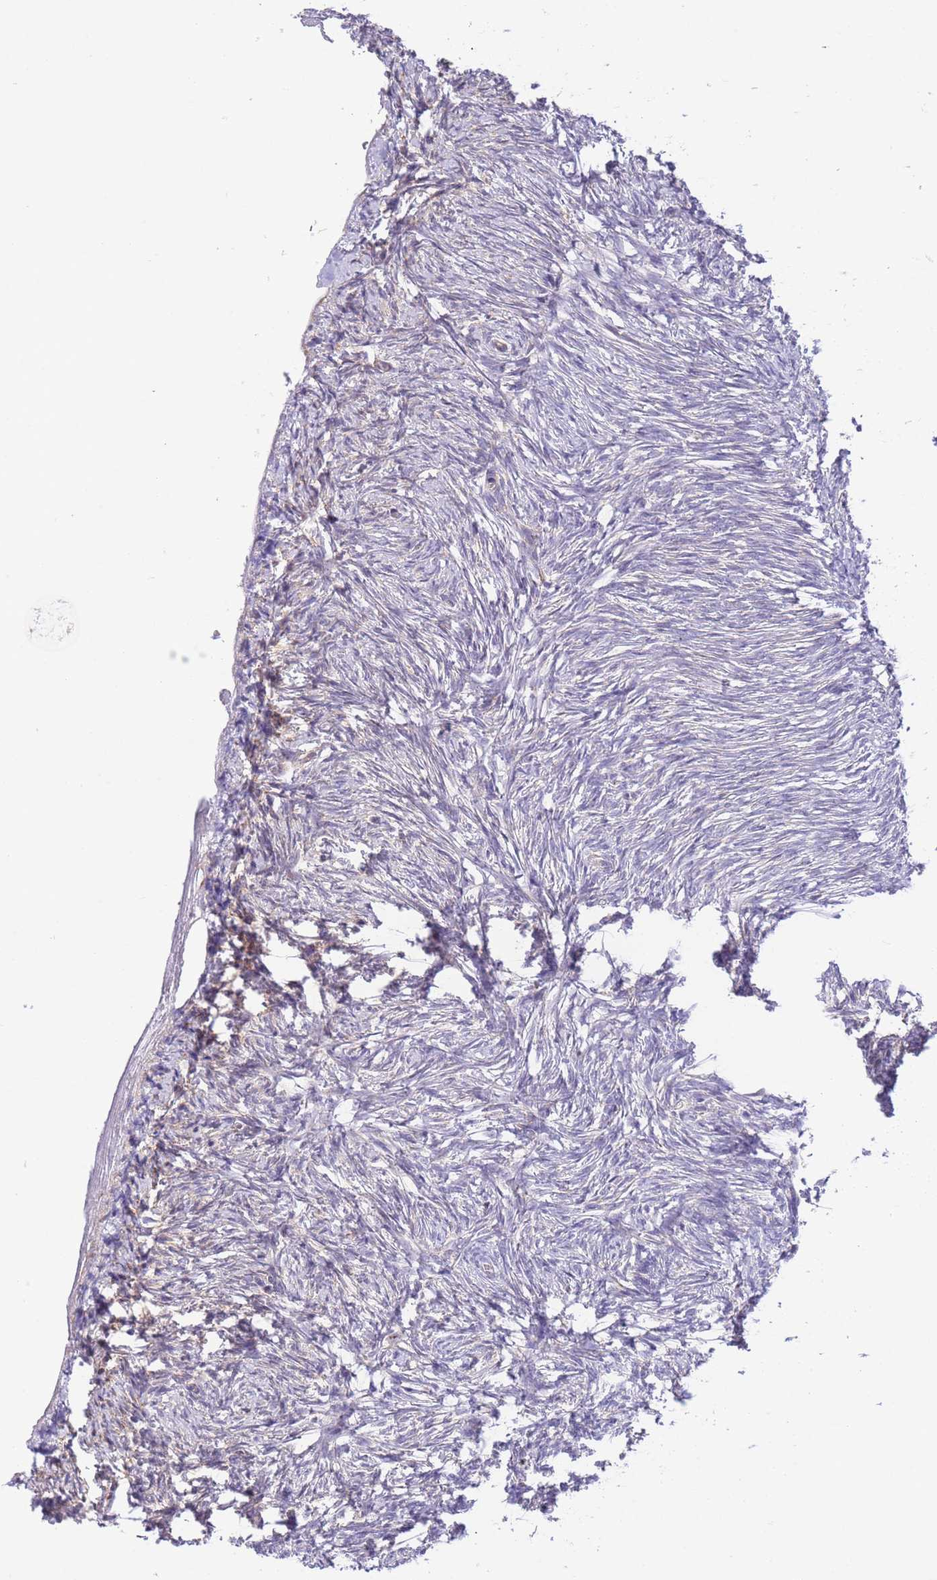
{"staining": {"intensity": "weak", "quantity": "<25%", "location": "cytoplasmic/membranous,nuclear"}, "tissue": "ovary", "cell_type": "Ovarian stroma cells", "image_type": "normal", "snomed": [{"axis": "morphology", "description": "Normal tissue, NOS"}, {"axis": "topography", "description": "Ovary"}], "caption": "Immunohistochemistry (IHC) micrograph of normal ovary stained for a protein (brown), which shows no expression in ovarian stroma cells. (Stains: DAB (3,3'-diaminobenzidine) IHC with hematoxylin counter stain, Microscopy: brightfield microscopy at high magnification).", "gene": "EXOSC8", "patient": {"sex": "female", "age": 51}}